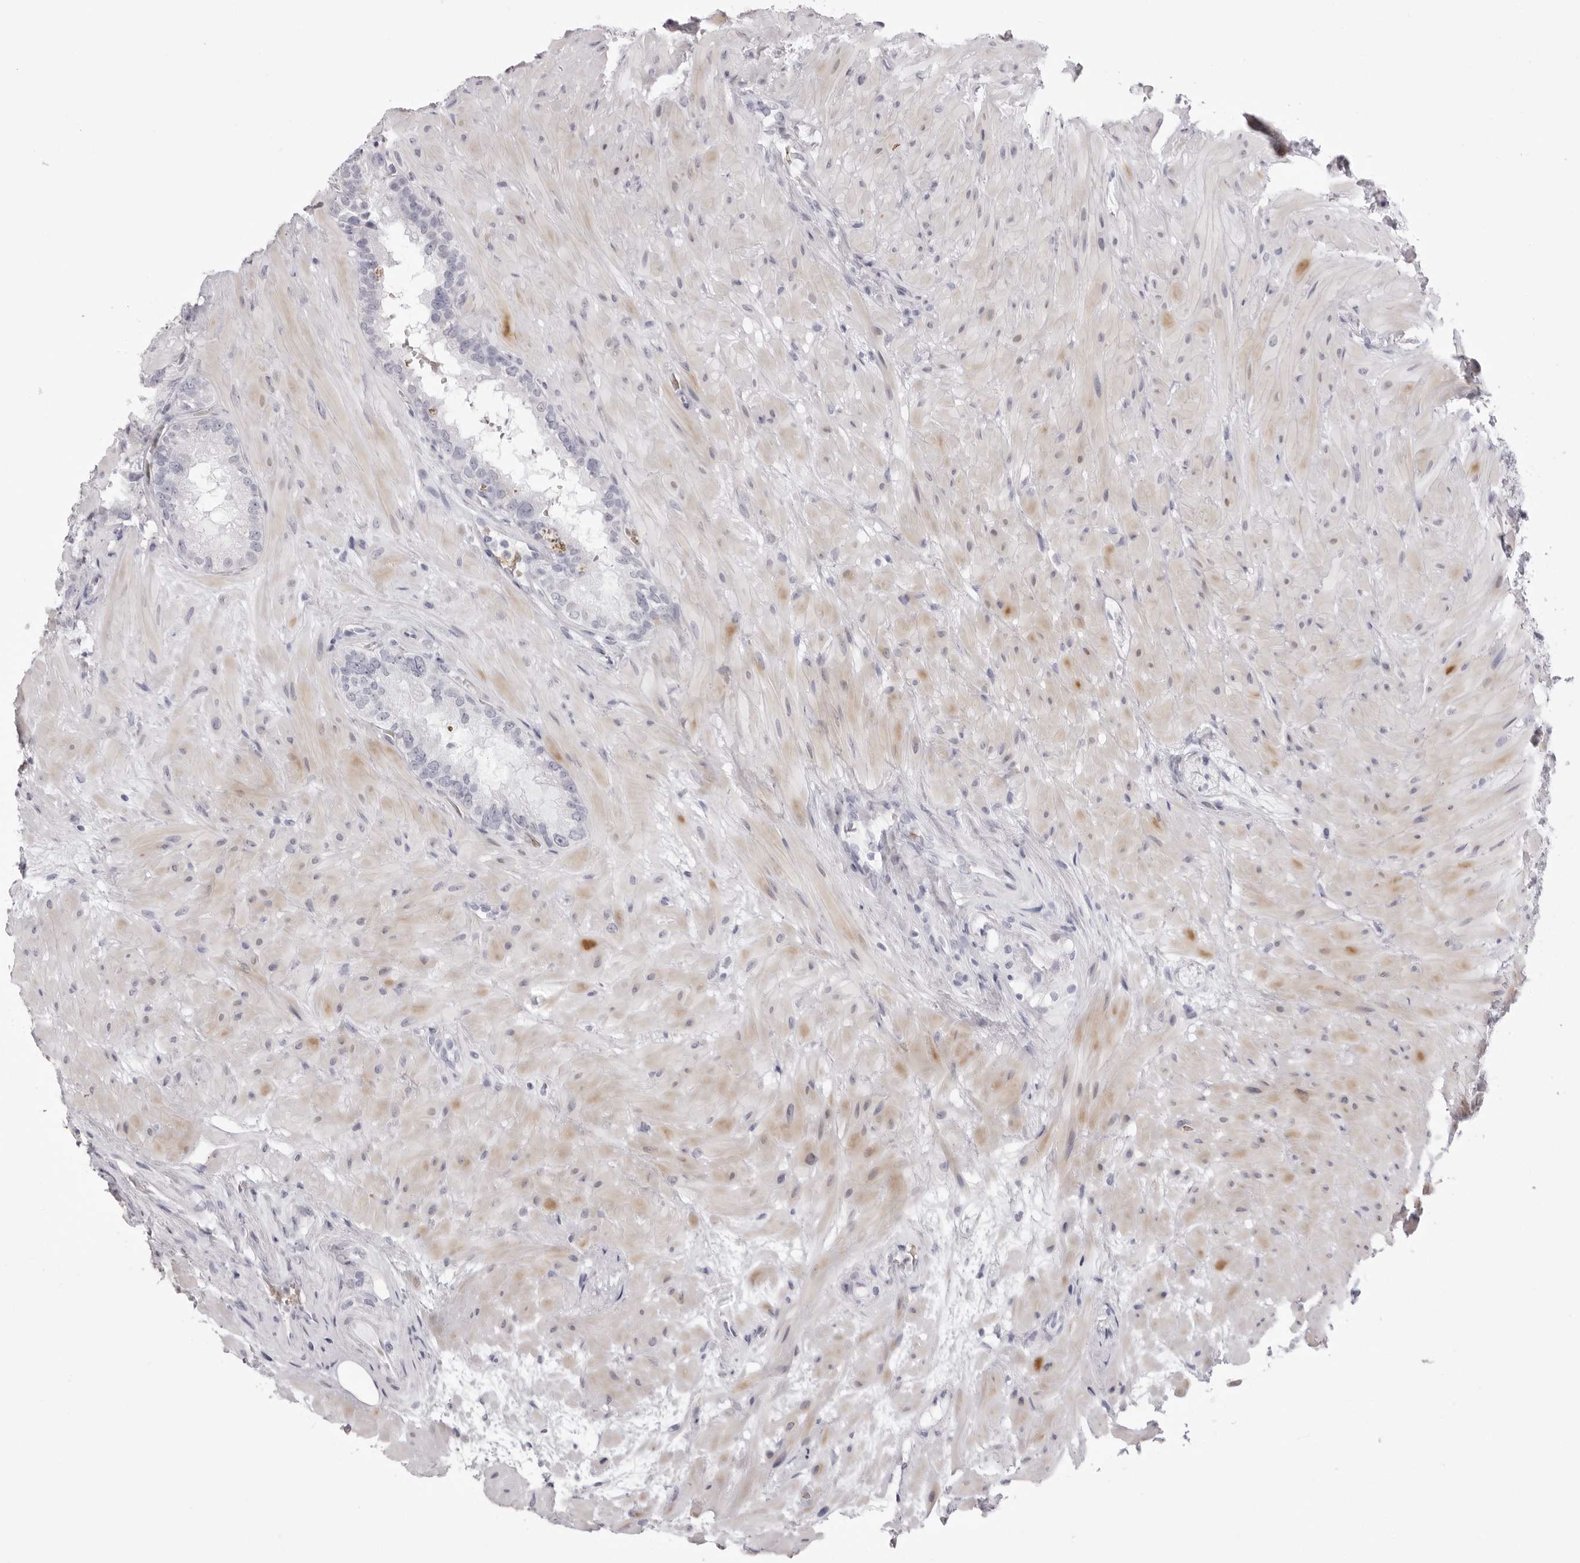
{"staining": {"intensity": "negative", "quantity": "none", "location": "none"}, "tissue": "seminal vesicle", "cell_type": "Glandular cells", "image_type": "normal", "snomed": [{"axis": "morphology", "description": "Normal tissue, NOS"}, {"axis": "topography", "description": "Seminal veicle"}], "caption": "High power microscopy micrograph of an IHC micrograph of benign seminal vesicle, revealing no significant positivity in glandular cells.", "gene": "SPTA1", "patient": {"sex": "male", "age": 80}}